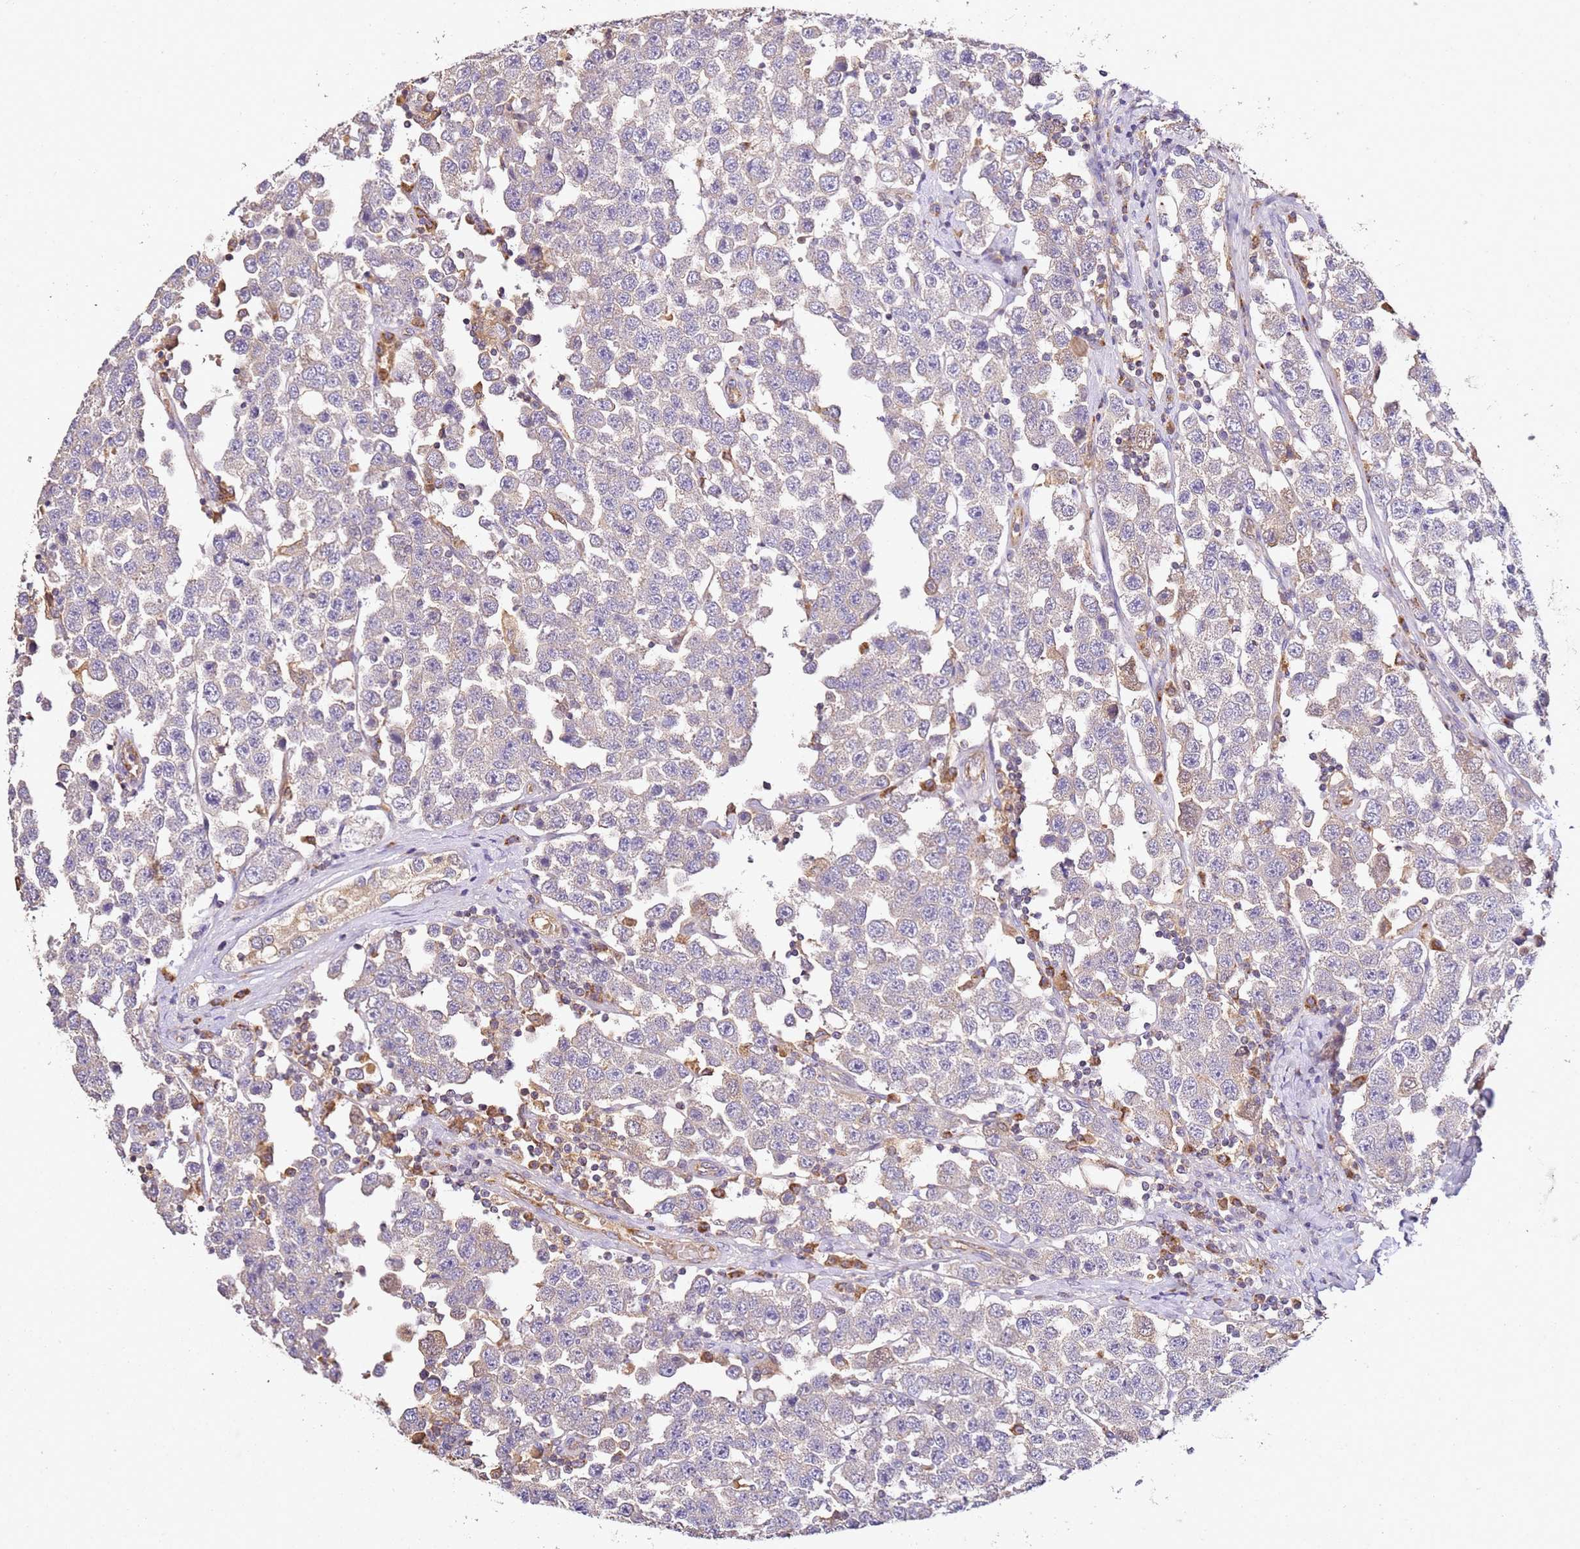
{"staining": {"intensity": "negative", "quantity": "none", "location": "none"}, "tissue": "testis cancer", "cell_type": "Tumor cells", "image_type": "cancer", "snomed": [{"axis": "morphology", "description": "Seminoma, NOS"}, {"axis": "topography", "description": "Testis"}], "caption": "High magnification brightfield microscopy of seminoma (testis) stained with DAB (3,3'-diaminobenzidine) (brown) and counterstained with hematoxylin (blue): tumor cells show no significant expression.", "gene": "OR2B11", "patient": {"sex": "male", "age": 28}}